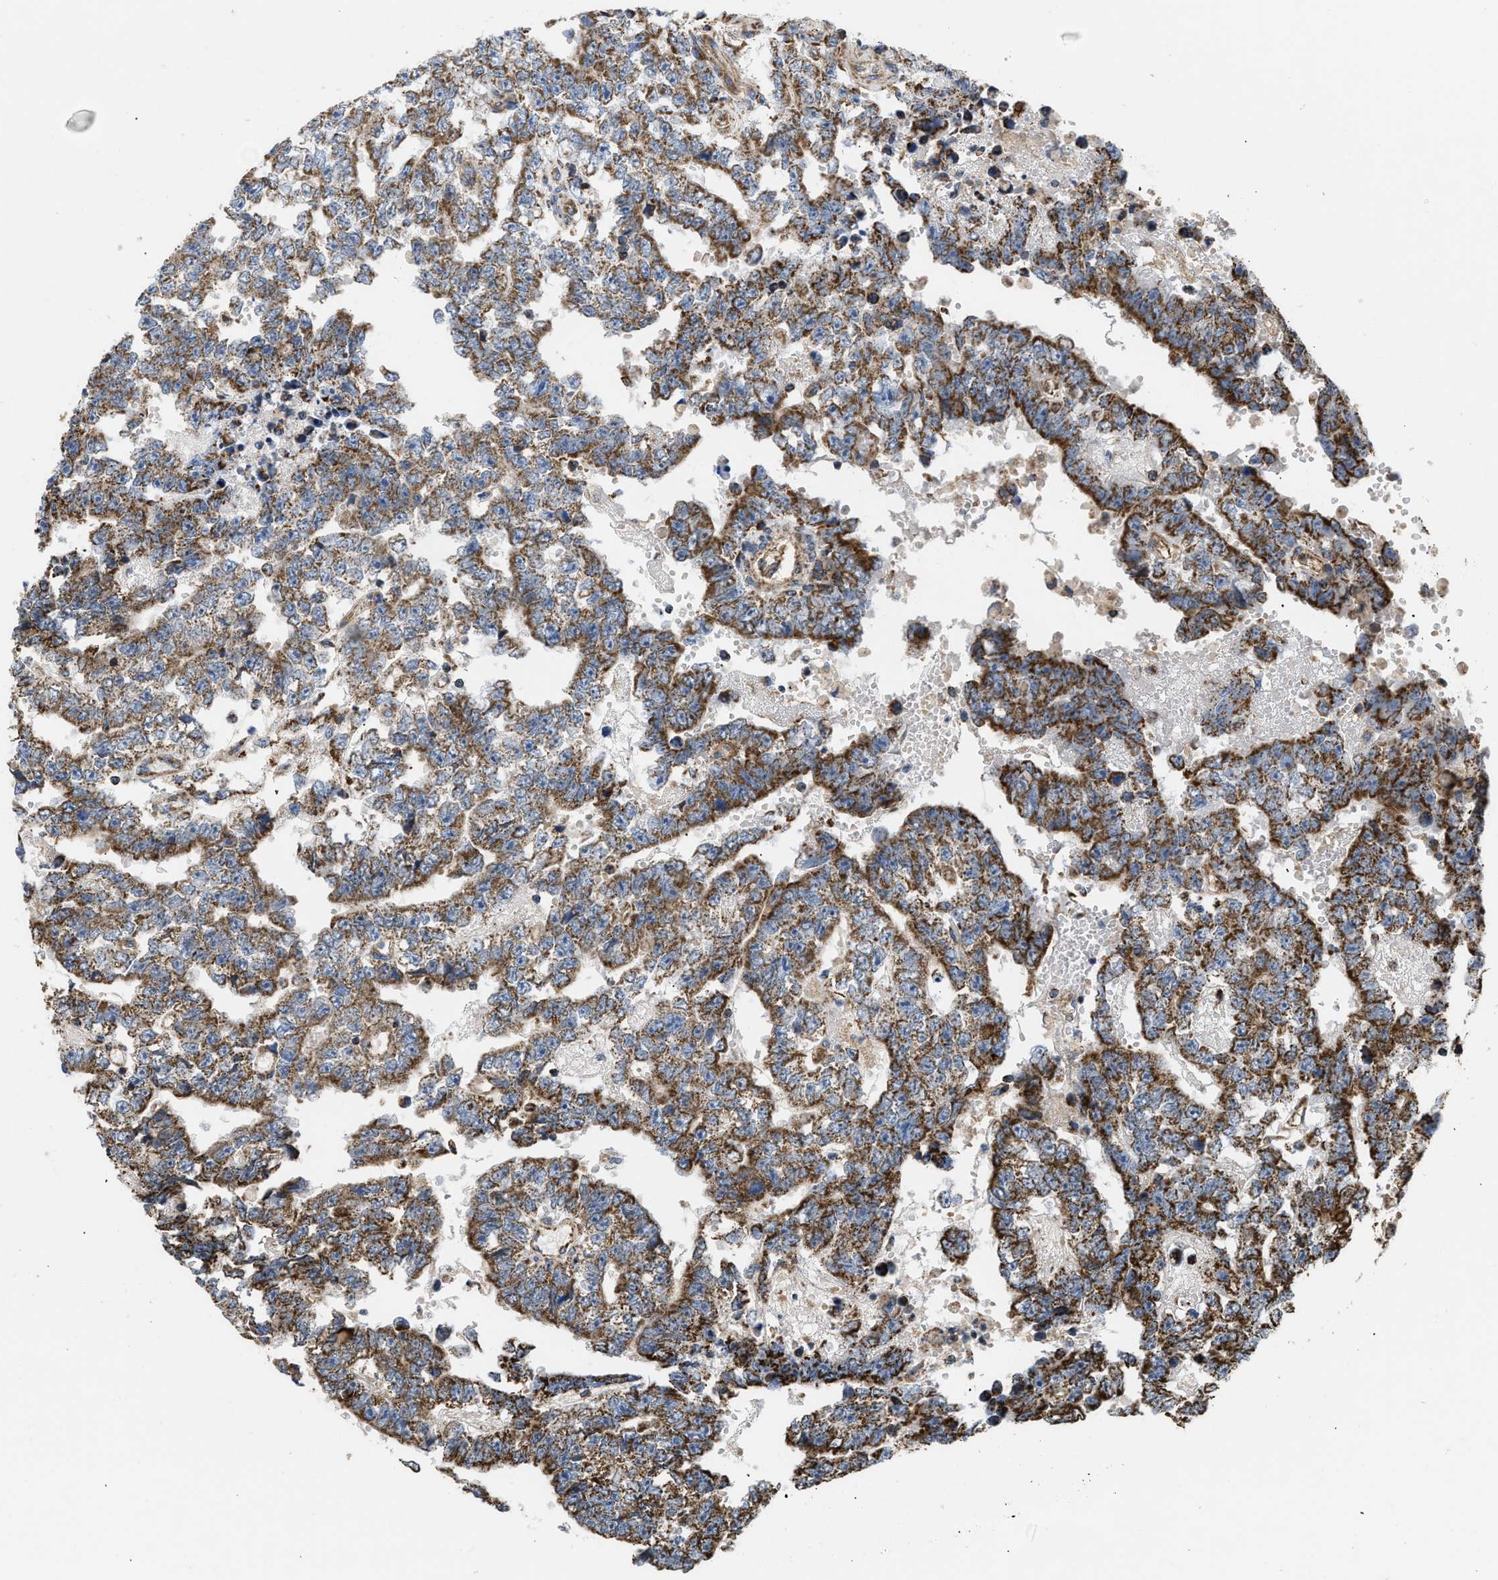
{"staining": {"intensity": "strong", "quantity": ">75%", "location": "cytoplasmic/membranous"}, "tissue": "testis cancer", "cell_type": "Tumor cells", "image_type": "cancer", "snomed": [{"axis": "morphology", "description": "Carcinoma, Embryonal, NOS"}, {"axis": "topography", "description": "Testis"}], "caption": "A high-resolution histopathology image shows immunohistochemistry (IHC) staining of embryonal carcinoma (testis), which demonstrates strong cytoplasmic/membranous expression in about >75% of tumor cells.", "gene": "OPTN", "patient": {"sex": "male", "age": 25}}